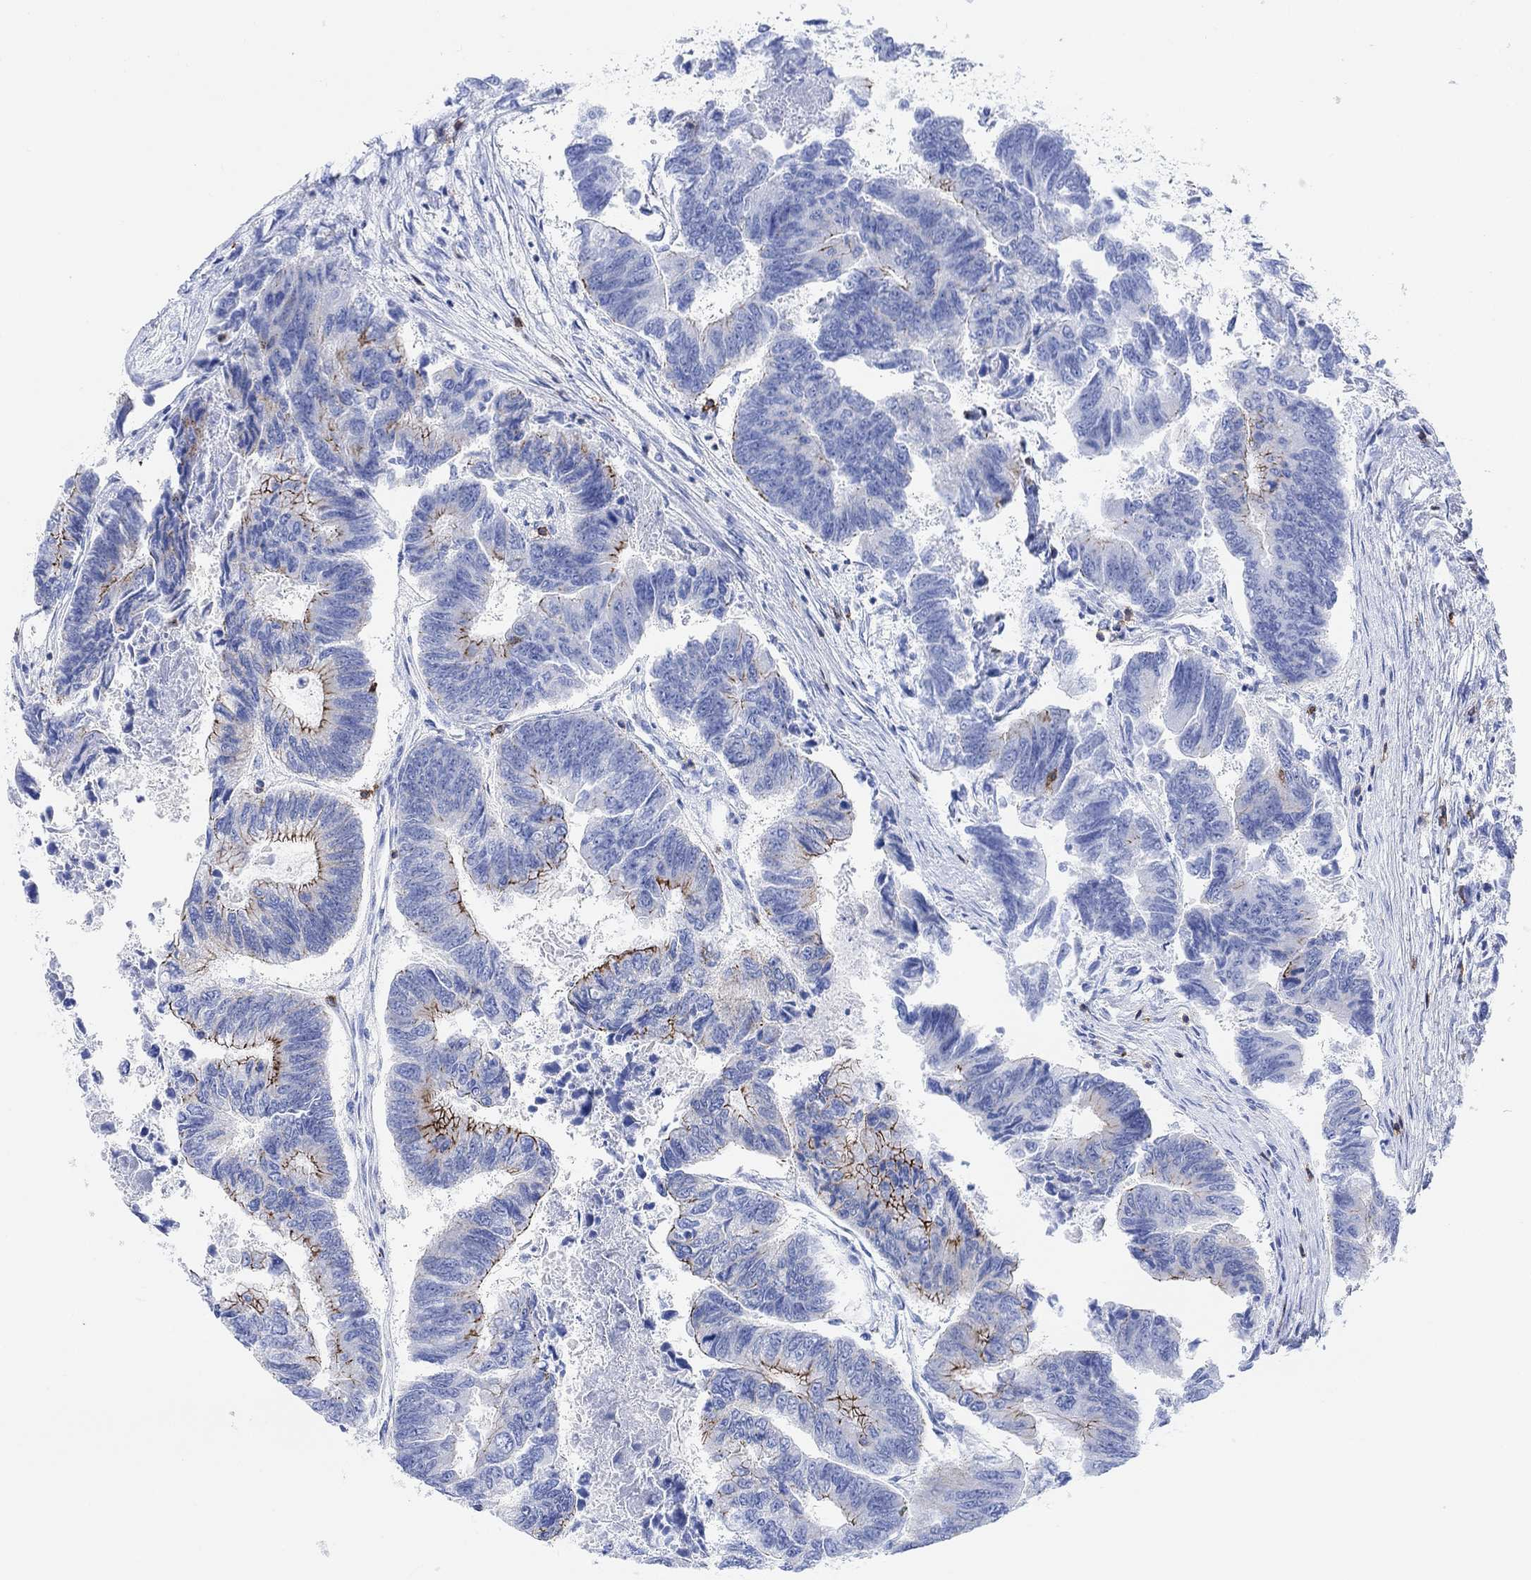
{"staining": {"intensity": "strong", "quantity": "<25%", "location": "cytoplasmic/membranous"}, "tissue": "colorectal cancer", "cell_type": "Tumor cells", "image_type": "cancer", "snomed": [{"axis": "morphology", "description": "Adenocarcinoma, NOS"}, {"axis": "topography", "description": "Colon"}], "caption": "Immunohistochemical staining of colorectal adenocarcinoma displays medium levels of strong cytoplasmic/membranous expression in about <25% of tumor cells. The staining was performed using DAB, with brown indicating positive protein expression. Nuclei are stained blue with hematoxylin.", "gene": "GPR65", "patient": {"sex": "female", "age": 65}}